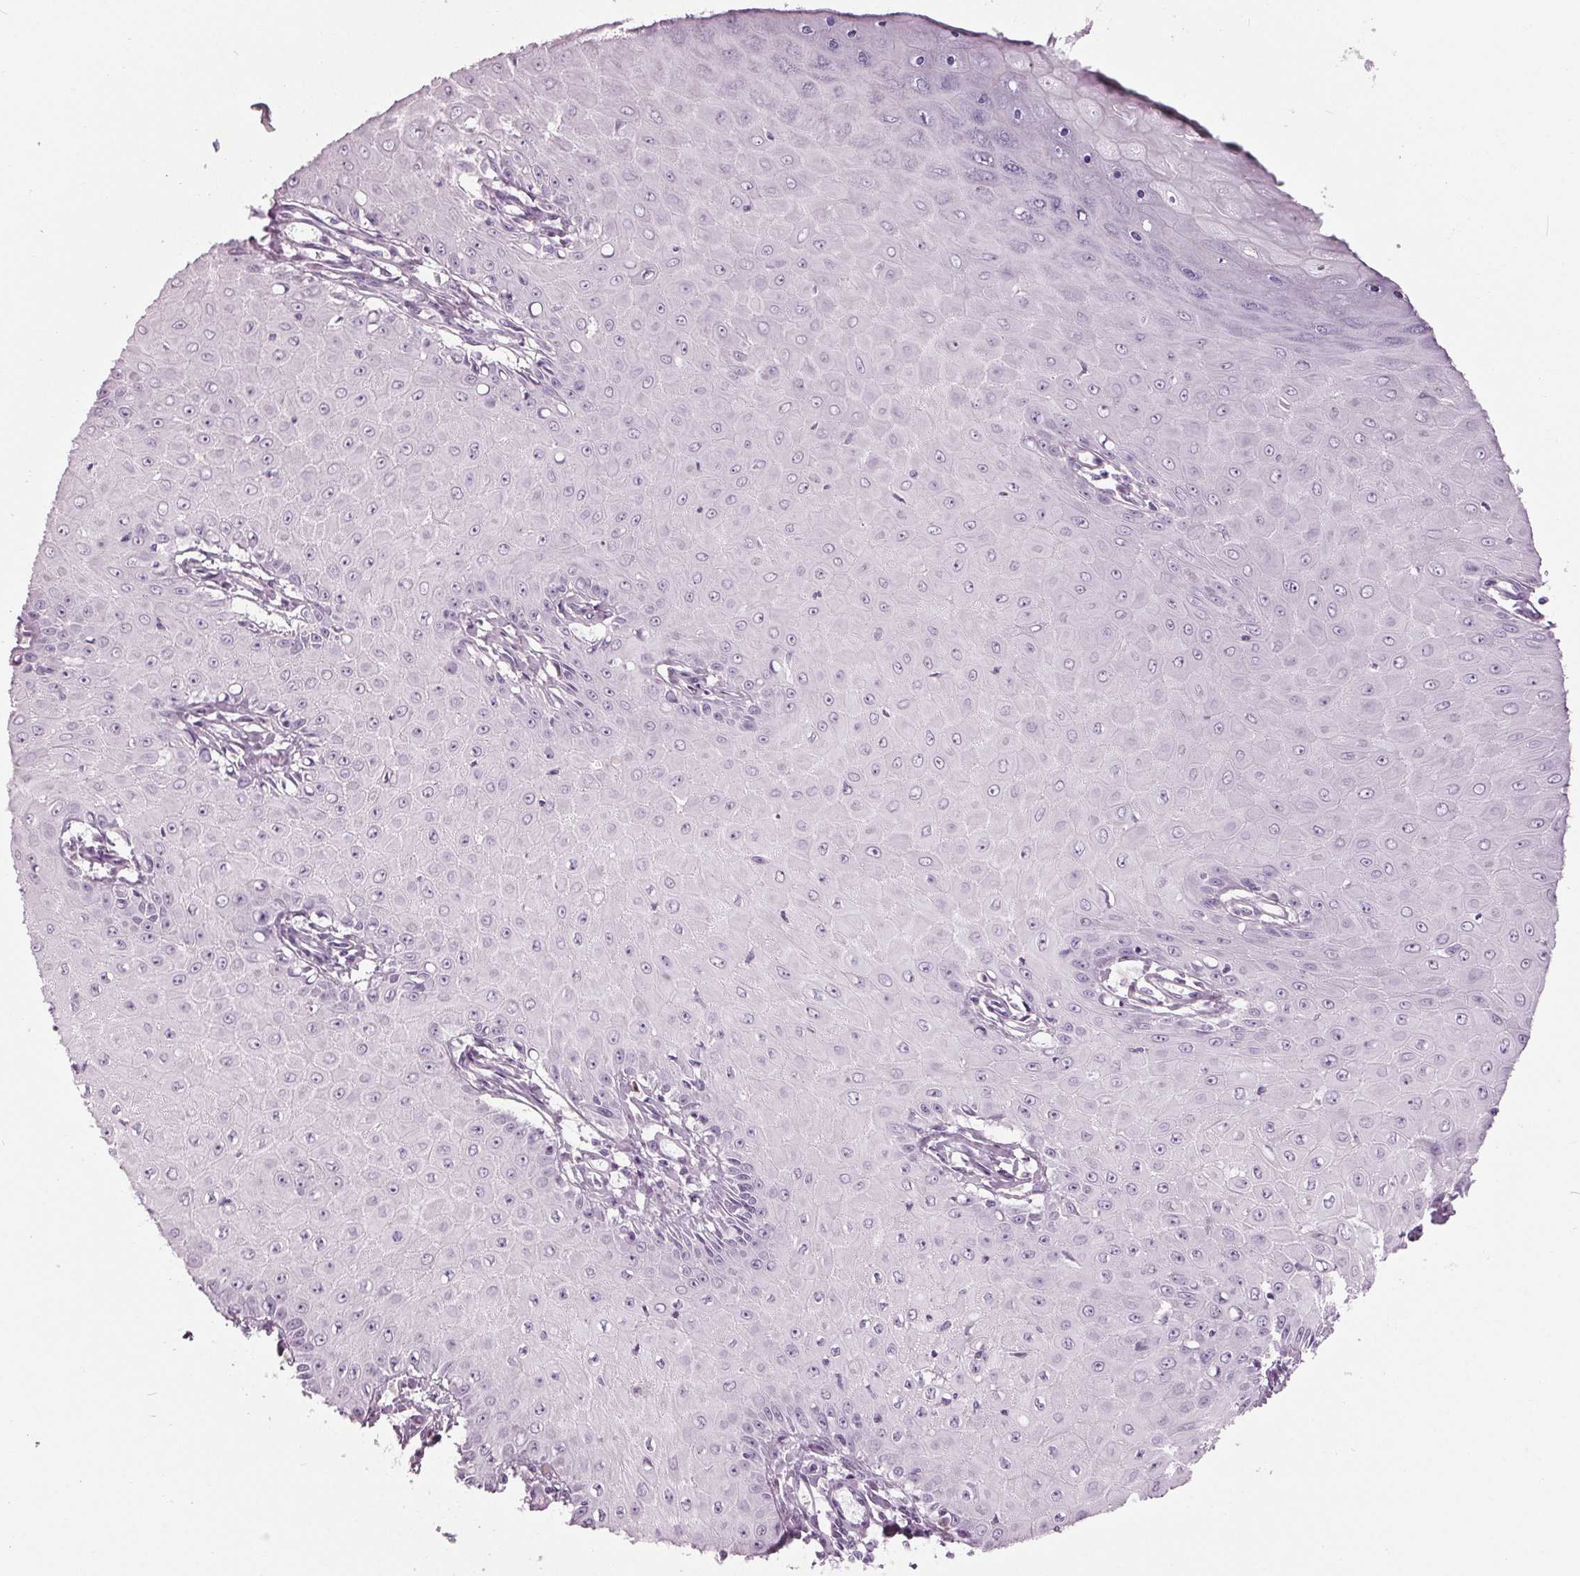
{"staining": {"intensity": "negative", "quantity": "none", "location": "none"}, "tissue": "skin cancer", "cell_type": "Tumor cells", "image_type": "cancer", "snomed": [{"axis": "morphology", "description": "Squamous cell carcinoma, NOS"}, {"axis": "topography", "description": "Skin"}], "caption": "Tumor cells are negative for protein expression in human skin squamous cell carcinoma. (IHC, brightfield microscopy, high magnification).", "gene": "CYP3A43", "patient": {"sex": "male", "age": 70}}